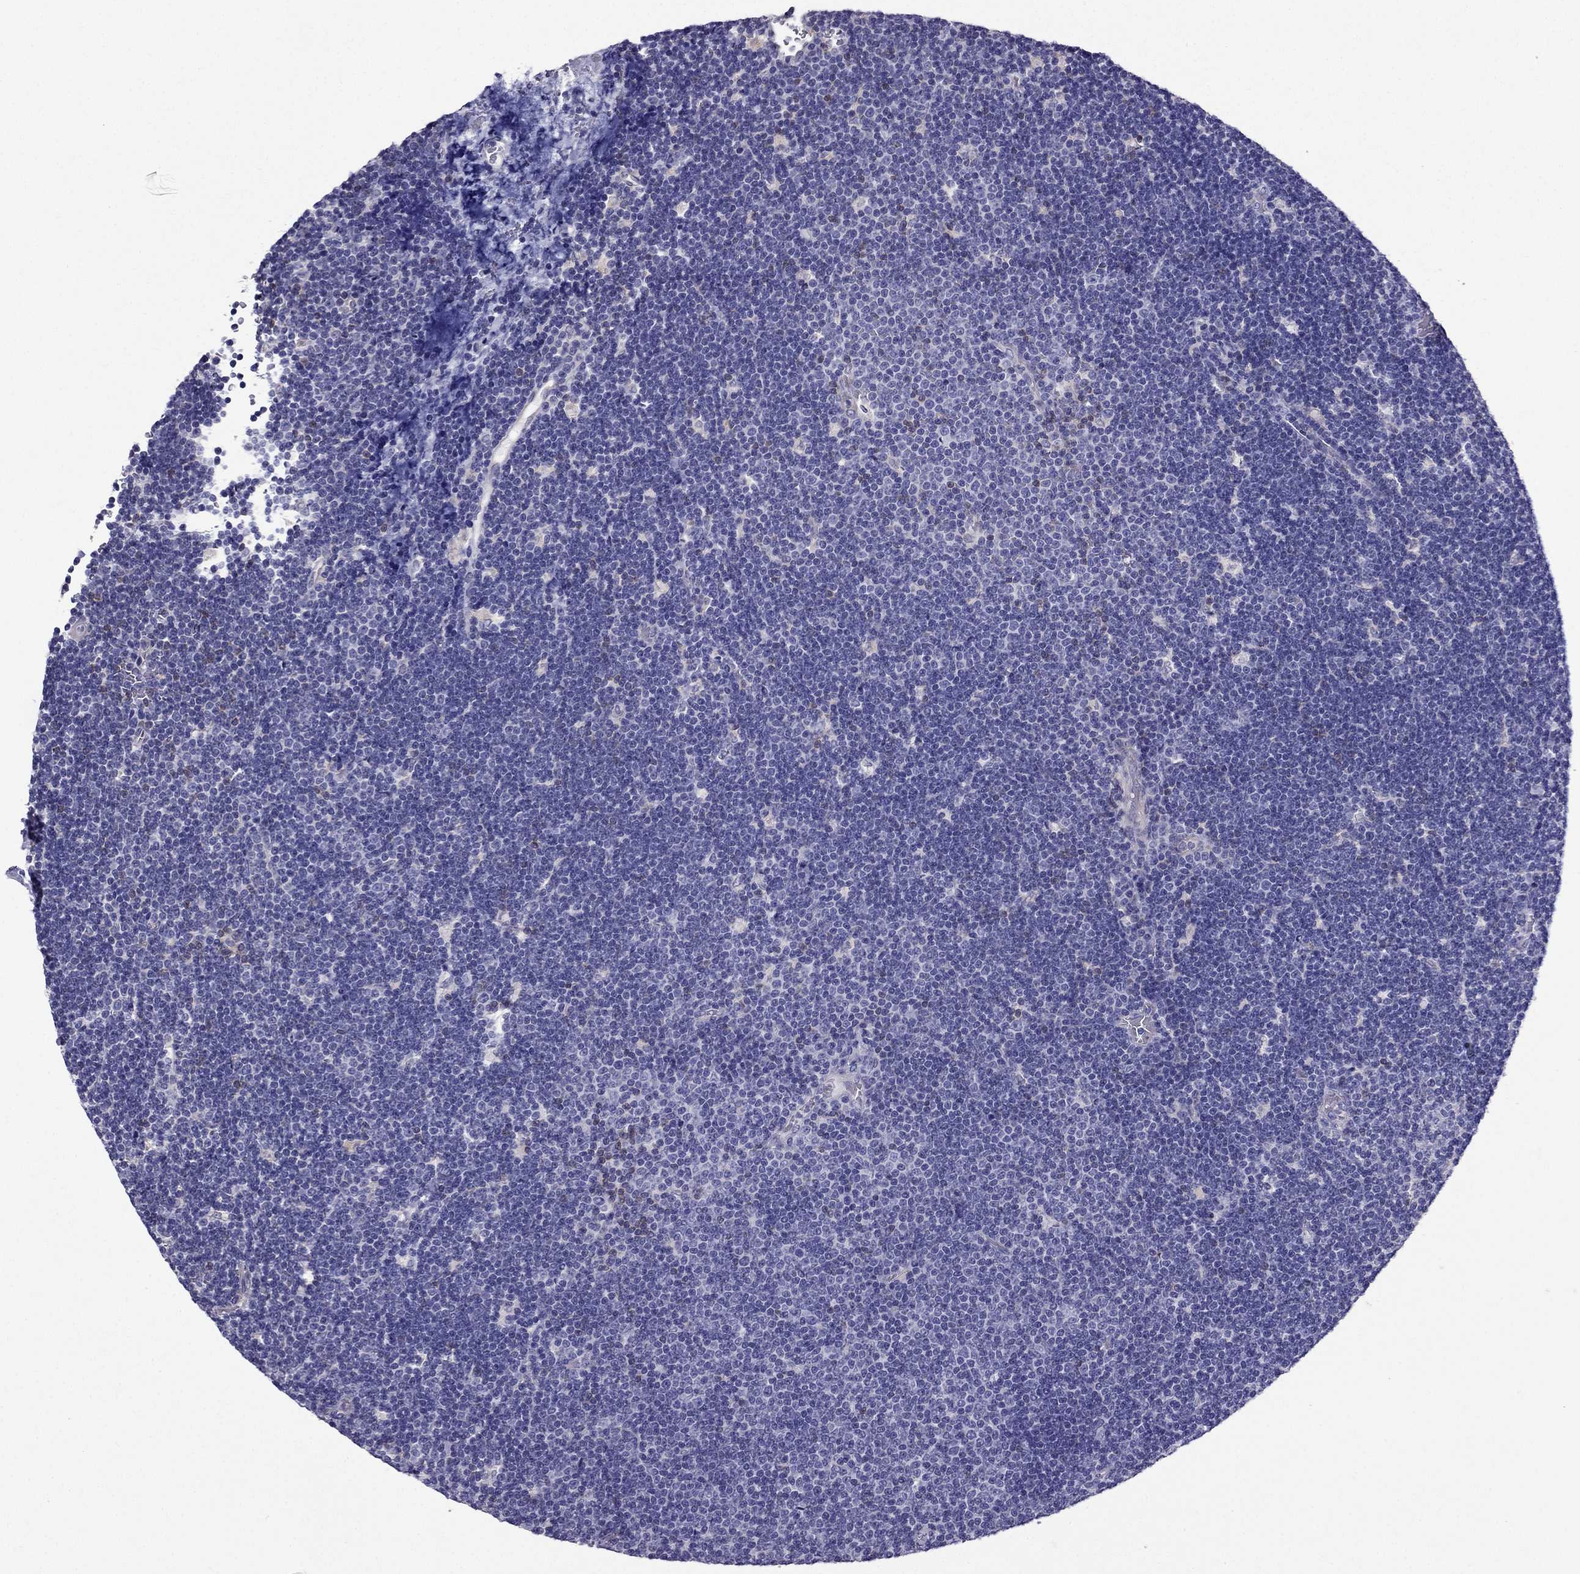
{"staining": {"intensity": "negative", "quantity": "none", "location": "none"}, "tissue": "lymphoma", "cell_type": "Tumor cells", "image_type": "cancer", "snomed": [{"axis": "morphology", "description": "Malignant lymphoma, non-Hodgkin's type, Low grade"}, {"axis": "topography", "description": "Brain"}], "caption": "Human low-grade malignant lymphoma, non-Hodgkin's type stained for a protein using IHC demonstrates no staining in tumor cells.", "gene": "AAK1", "patient": {"sex": "female", "age": 66}}